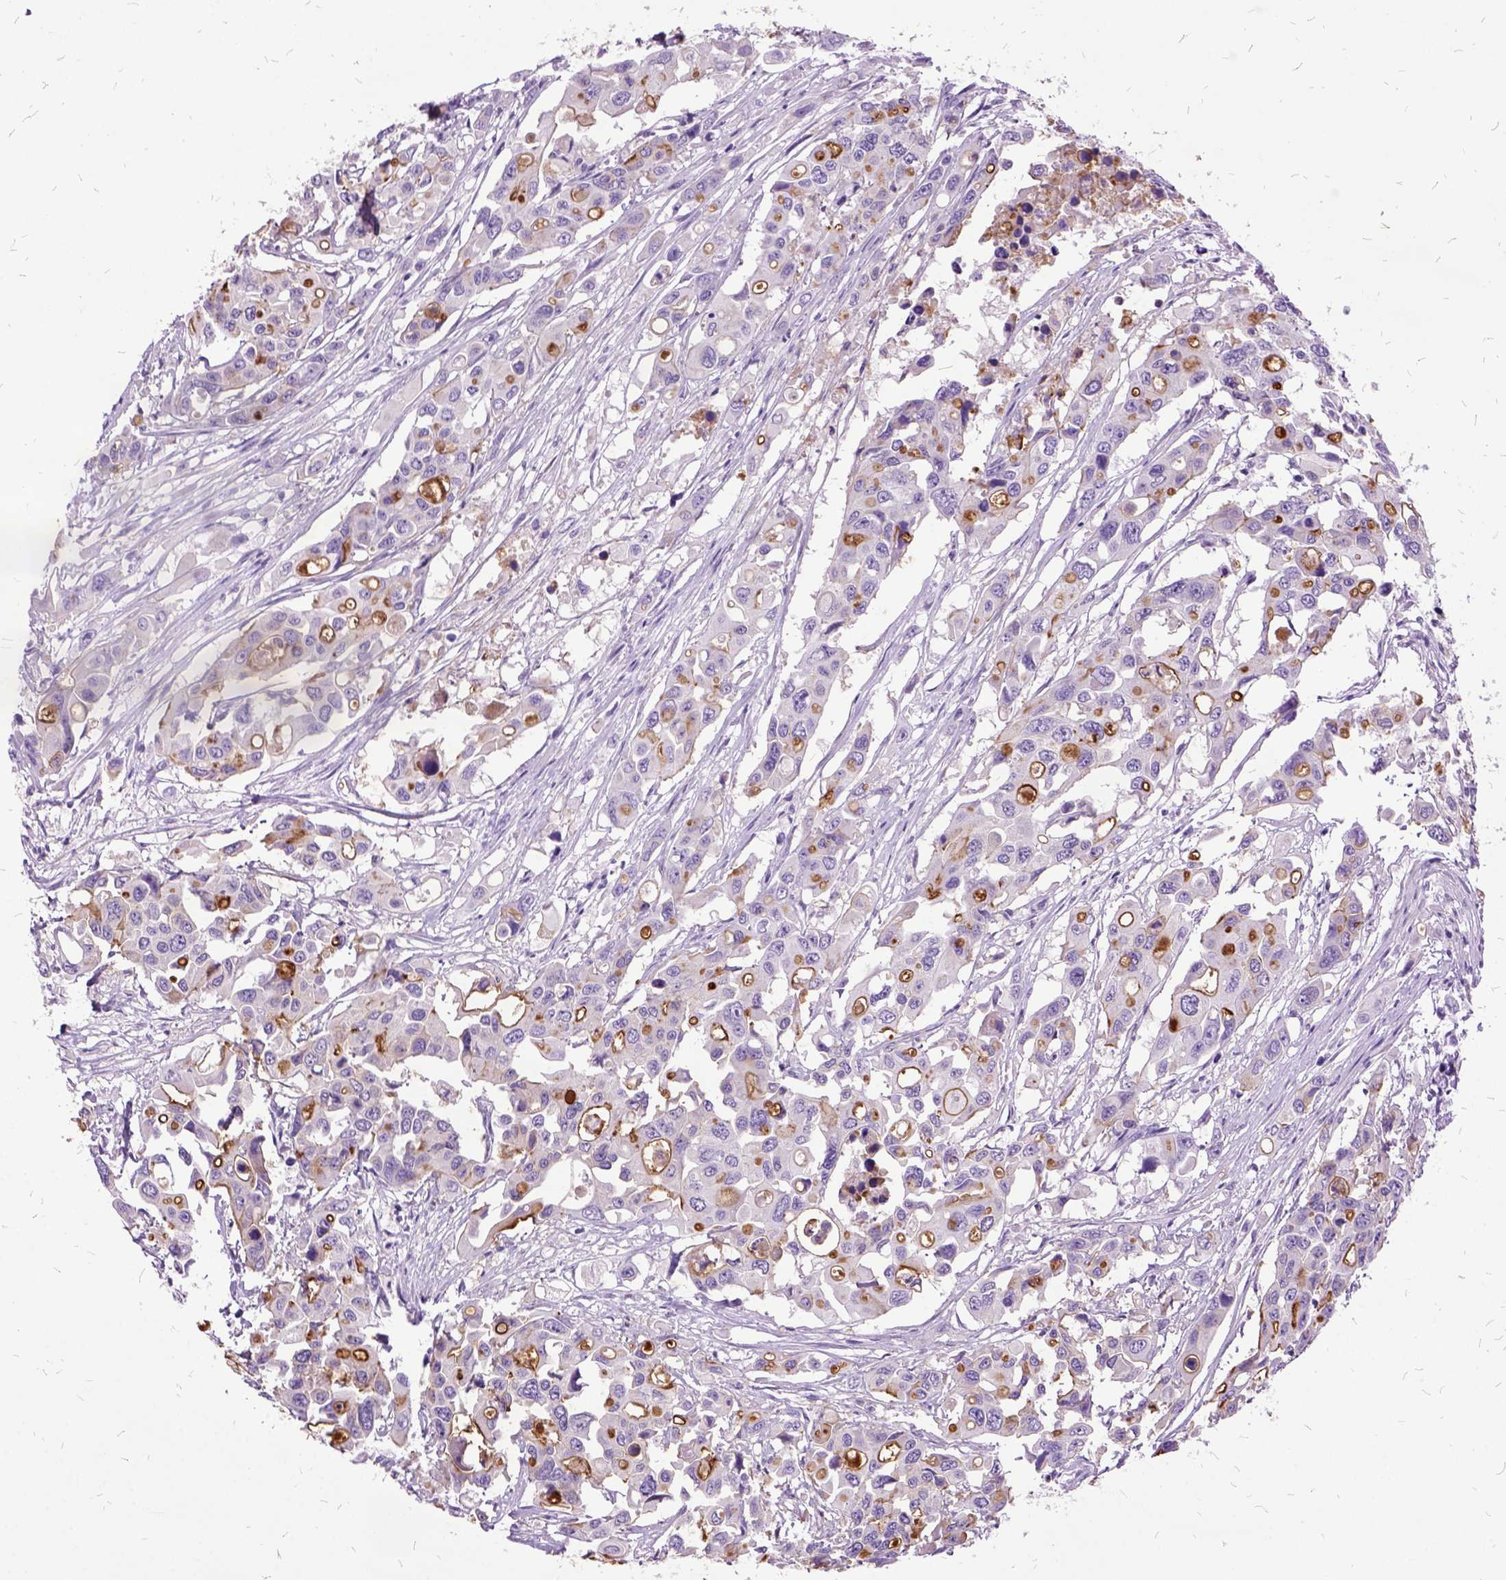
{"staining": {"intensity": "strong", "quantity": "<25%", "location": "cytoplasmic/membranous"}, "tissue": "colorectal cancer", "cell_type": "Tumor cells", "image_type": "cancer", "snomed": [{"axis": "morphology", "description": "Adenocarcinoma, NOS"}, {"axis": "topography", "description": "Colon"}], "caption": "Human adenocarcinoma (colorectal) stained for a protein (brown) demonstrates strong cytoplasmic/membranous positive positivity in approximately <25% of tumor cells.", "gene": "MME", "patient": {"sex": "male", "age": 77}}